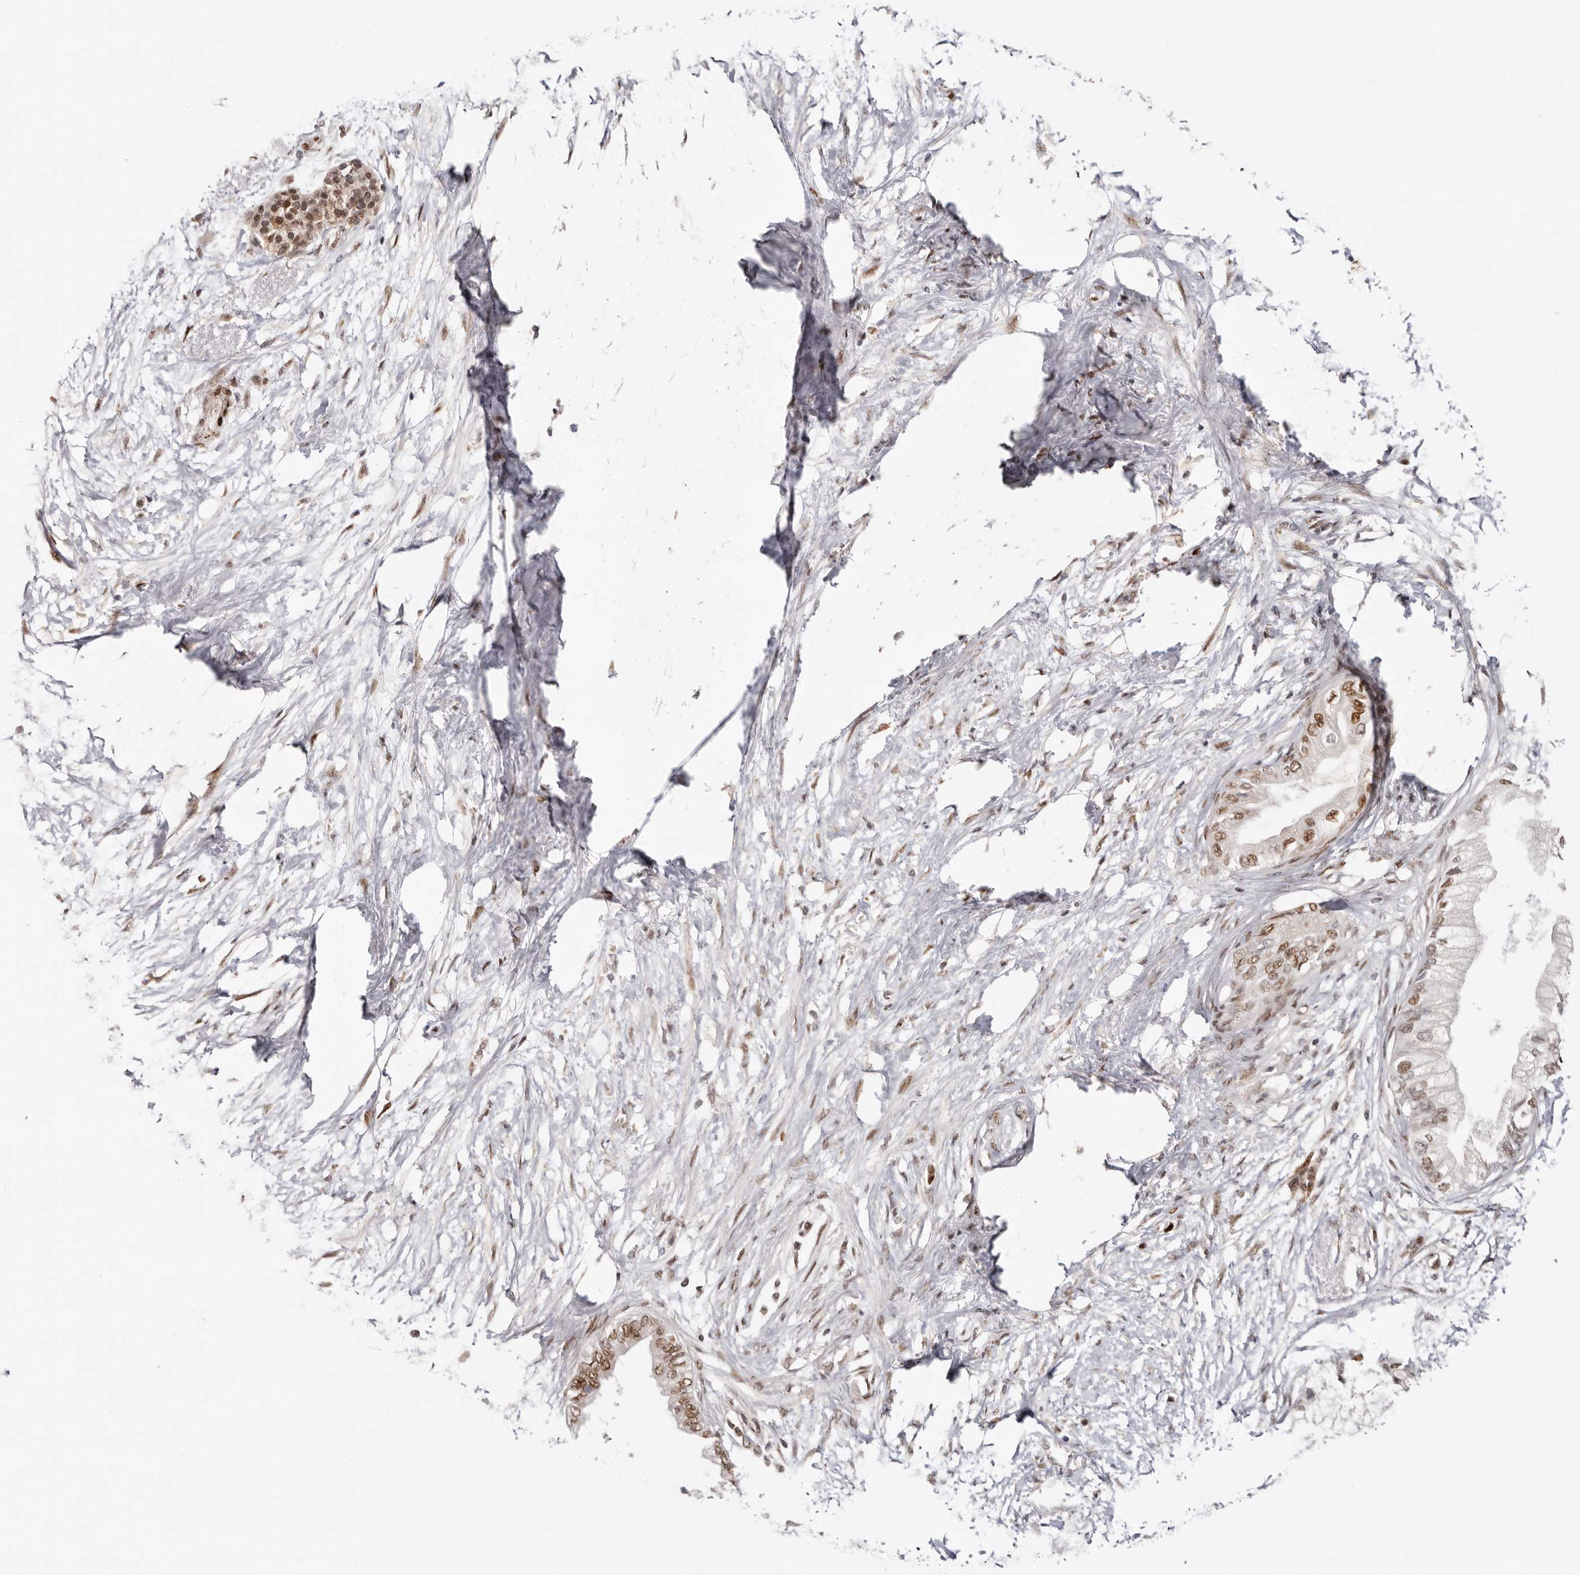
{"staining": {"intensity": "moderate", "quantity": ">75%", "location": "nuclear"}, "tissue": "pancreatic cancer", "cell_type": "Tumor cells", "image_type": "cancer", "snomed": [{"axis": "morphology", "description": "Normal tissue, NOS"}, {"axis": "morphology", "description": "Adenocarcinoma, NOS"}, {"axis": "topography", "description": "Pancreas"}, {"axis": "topography", "description": "Duodenum"}], "caption": "Immunohistochemistry (IHC) micrograph of adenocarcinoma (pancreatic) stained for a protein (brown), which reveals medium levels of moderate nuclear staining in approximately >75% of tumor cells.", "gene": "SMAD7", "patient": {"sex": "female", "age": 60}}